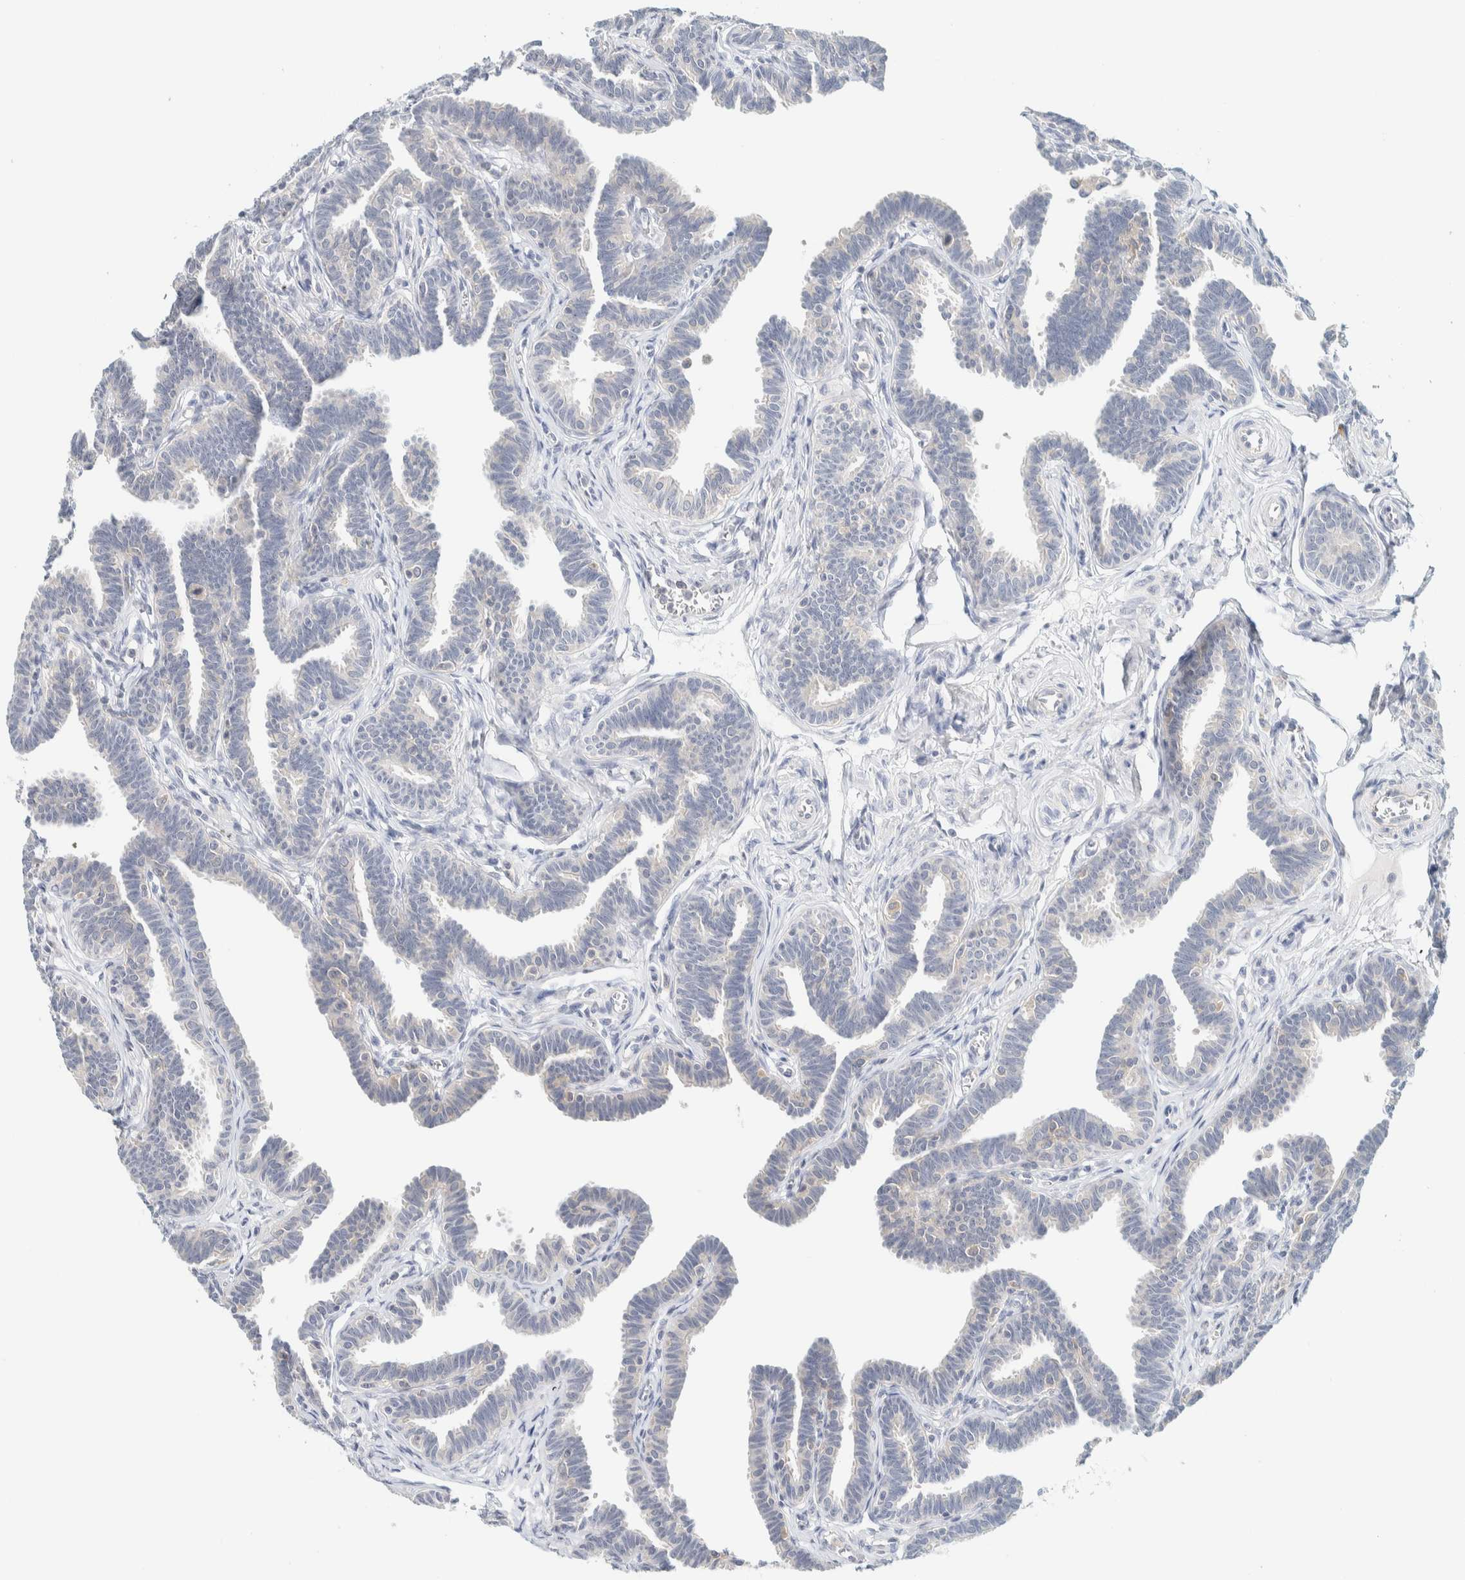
{"staining": {"intensity": "weak", "quantity": "<25%", "location": "nuclear"}, "tissue": "fallopian tube", "cell_type": "Glandular cells", "image_type": "normal", "snomed": [{"axis": "morphology", "description": "Normal tissue, NOS"}, {"axis": "topography", "description": "Fallopian tube"}, {"axis": "topography", "description": "Ovary"}], "caption": "This is a image of IHC staining of unremarkable fallopian tube, which shows no staining in glandular cells. Nuclei are stained in blue.", "gene": "NDE1", "patient": {"sex": "female", "age": 23}}